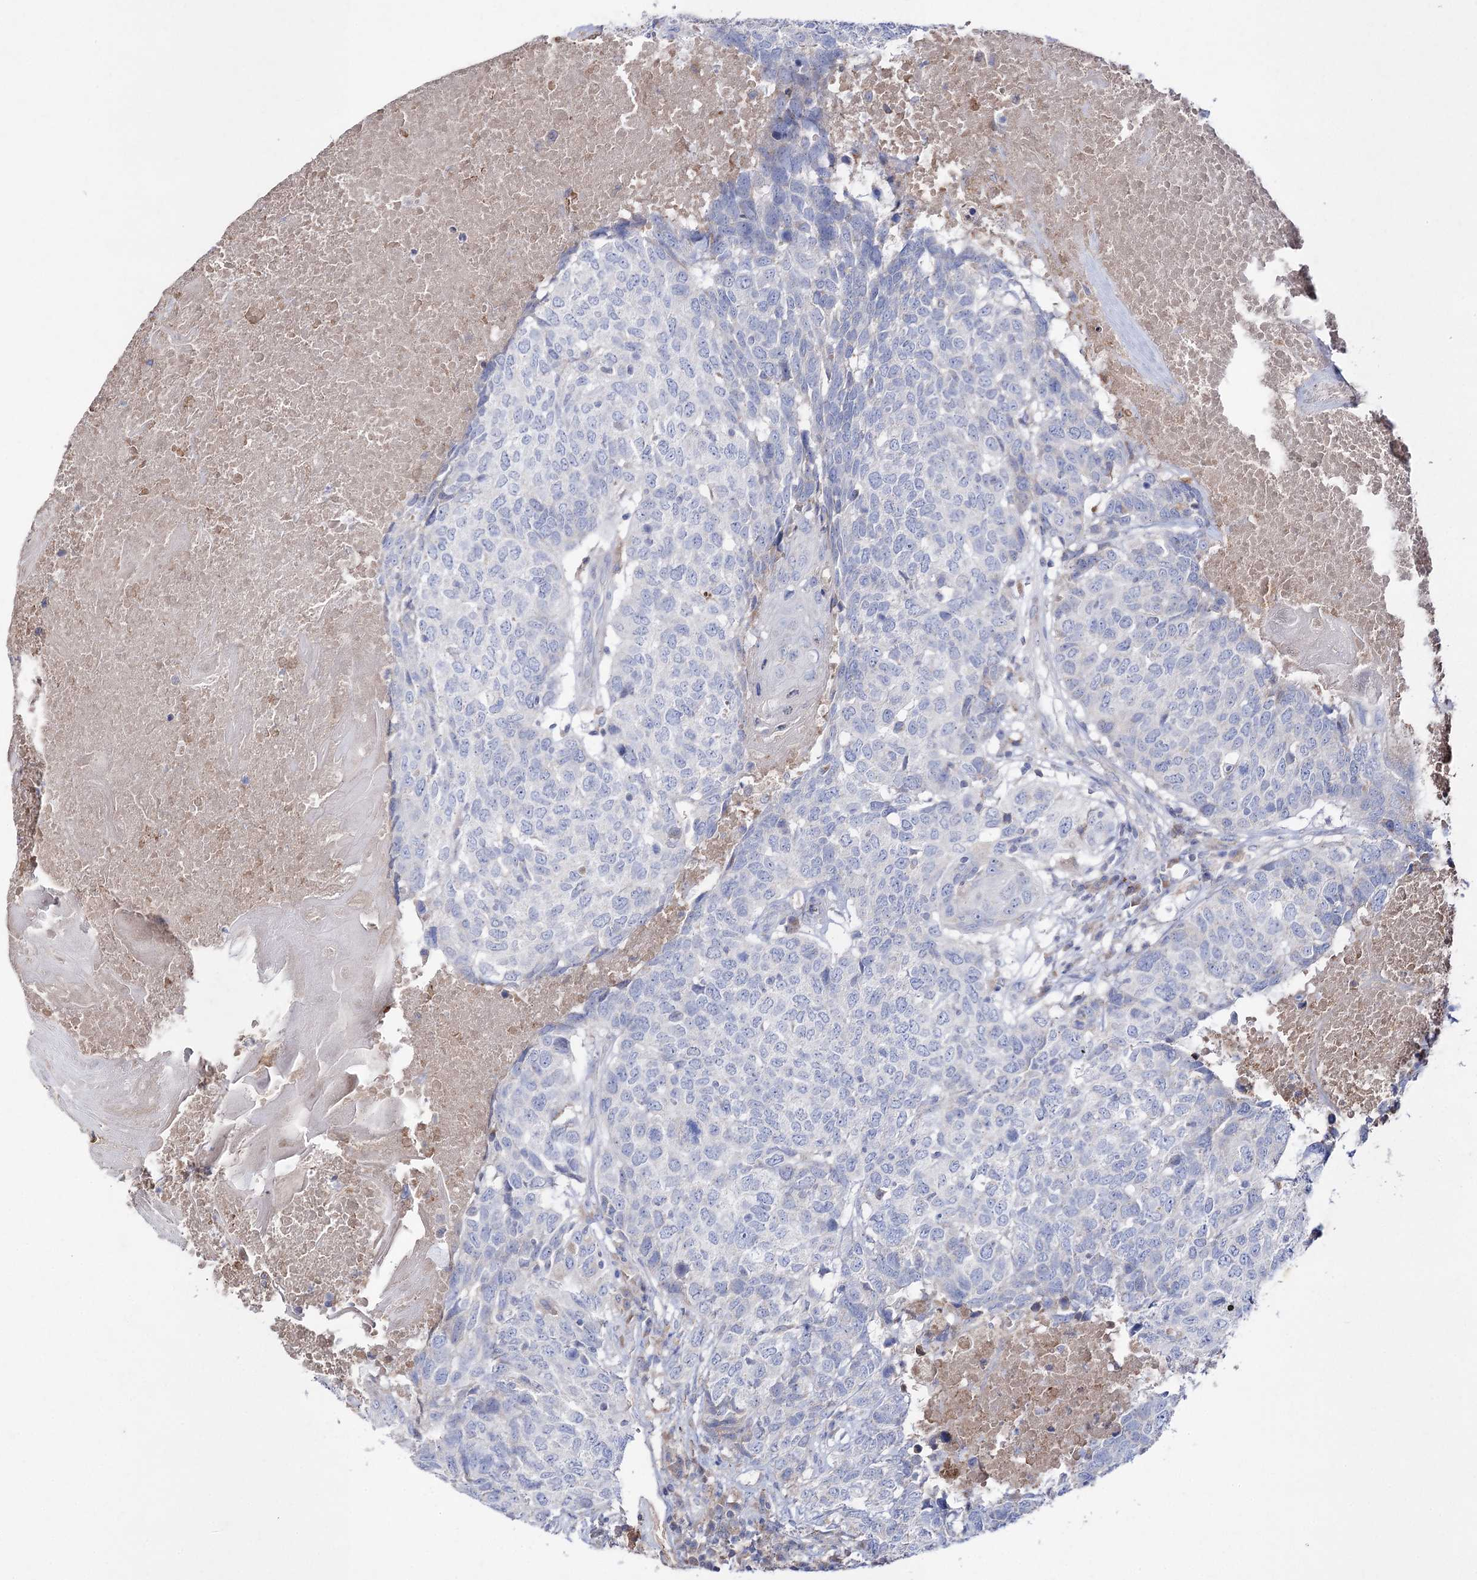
{"staining": {"intensity": "negative", "quantity": "none", "location": "none"}, "tissue": "head and neck cancer", "cell_type": "Tumor cells", "image_type": "cancer", "snomed": [{"axis": "morphology", "description": "Squamous cell carcinoma, NOS"}, {"axis": "topography", "description": "Head-Neck"}], "caption": "There is no significant staining in tumor cells of head and neck cancer (squamous cell carcinoma).", "gene": "NAGLU", "patient": {"sex": "male", "age": 66}}